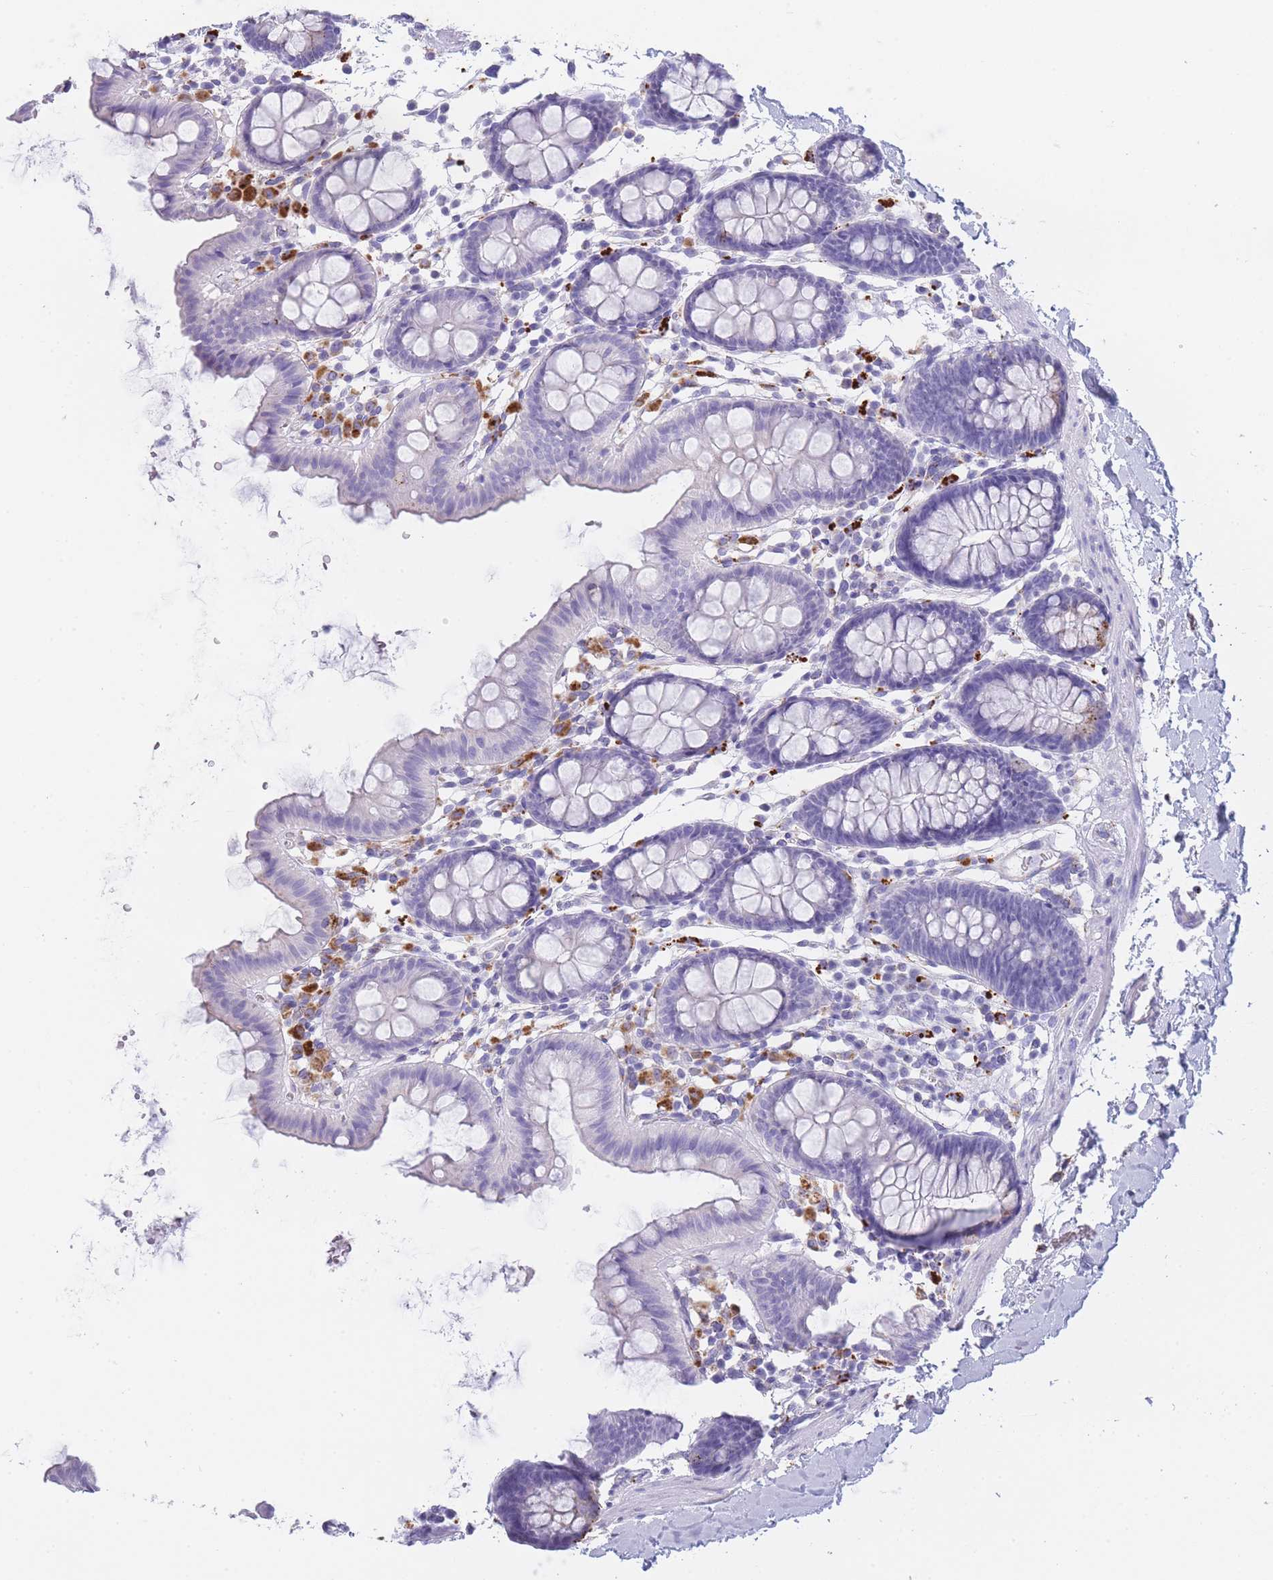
{"staining": {"intensity": "negative", "quantity": "none", "location": "none"}, "tissue": "colon", "cell_type": "Endothelial cells", "image_type": "normal", "snomed": [{"axis": "morphology", "description": "Normal tissue, NOS"}, {"axis": "topography", "description": "Colon"}], "caption": "Endothelial cells are negative for protein expression in normal human colon. (Immunohistochemistry (ihc), brightfield microscopy, high magnification).", "gene": "GAA", "patient": {"sex": "male", "age": 75}}